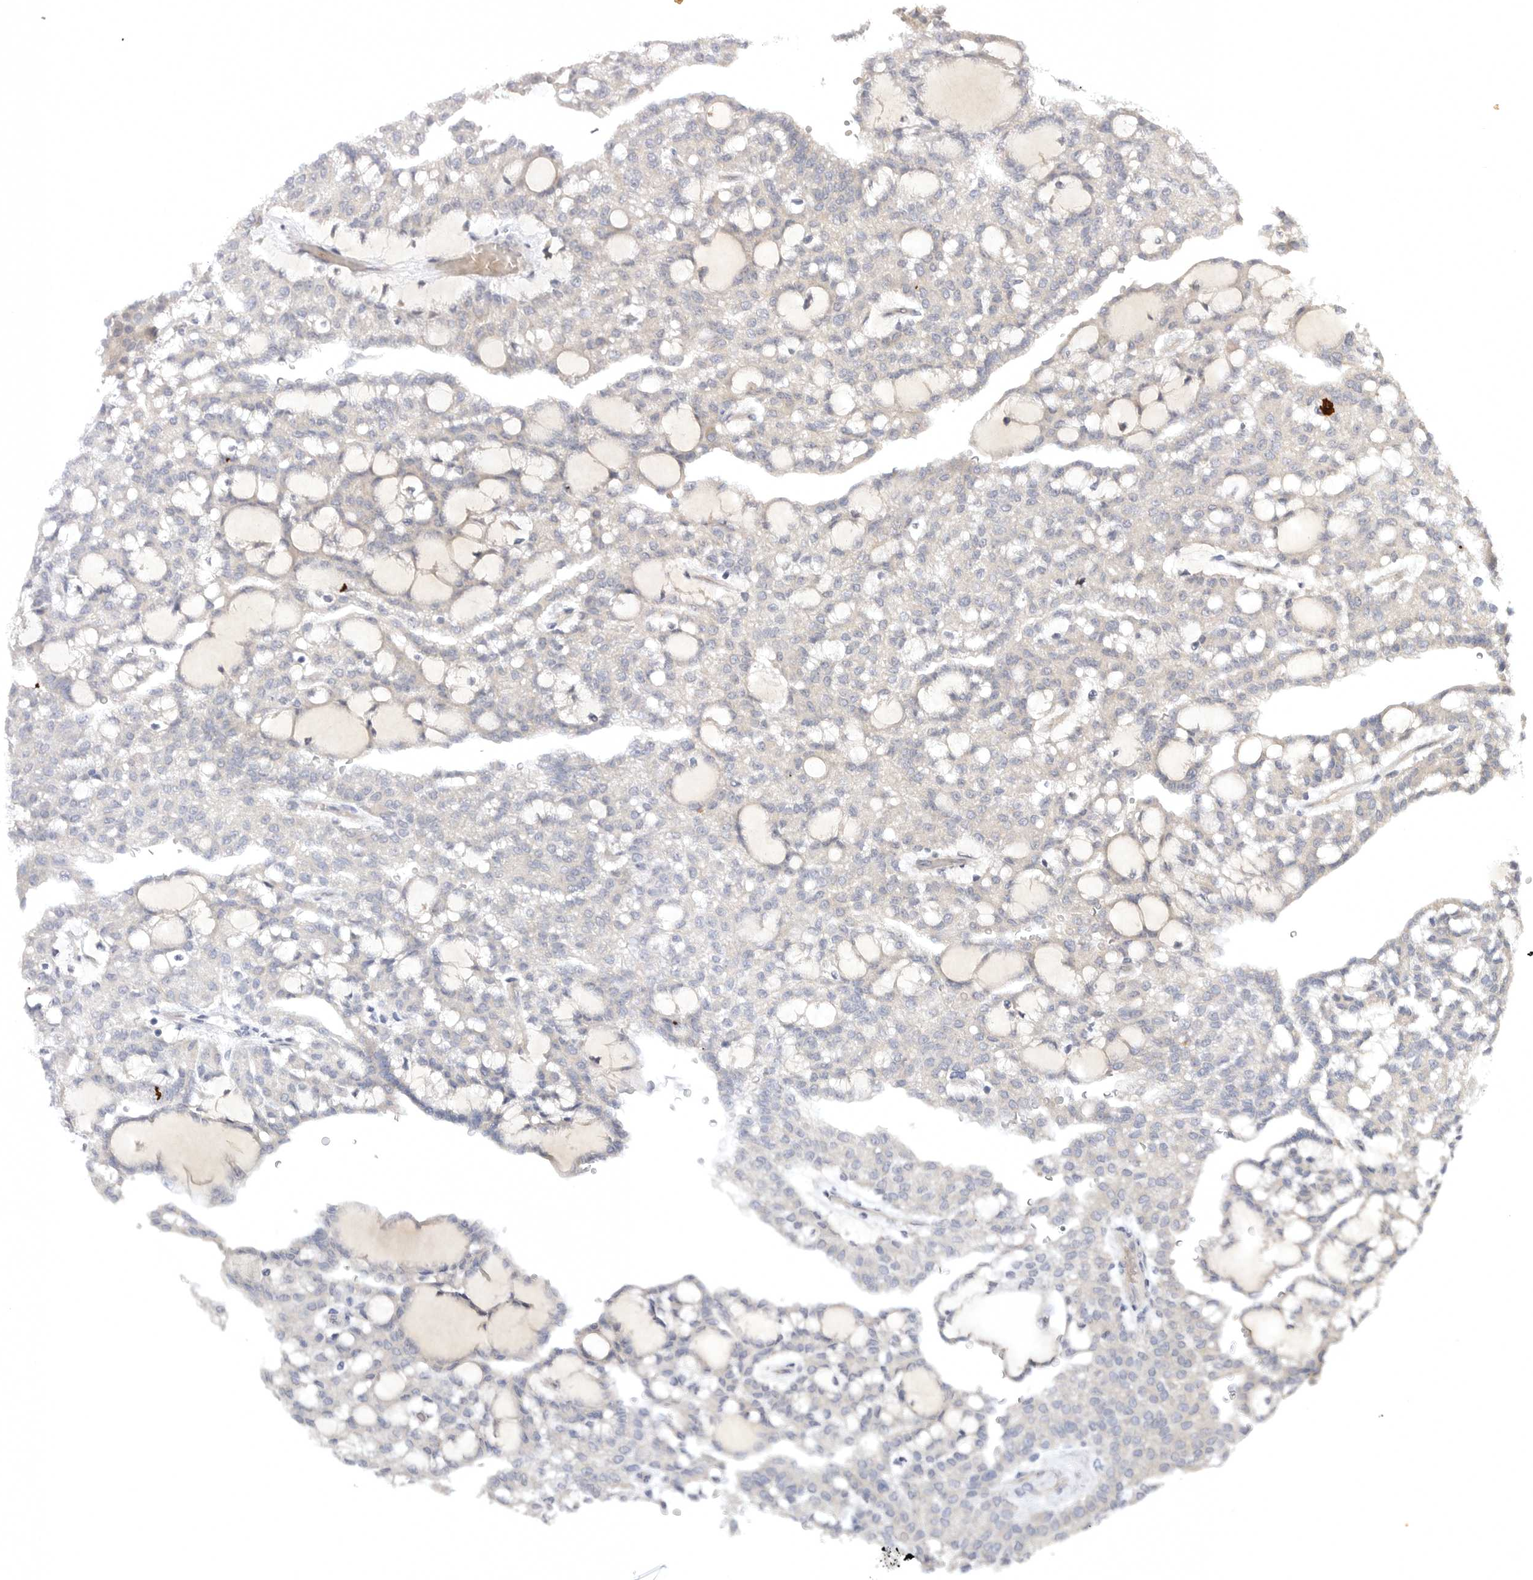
{"staining": {"intensity": "negative", "quantity": "none", "location": "none"}, "tissue": "renal cancer", "cell_type": "Tumor cells", "image_type": "cancer", "snomed": [{"axis": "morphology", "description": "Adenocarcinoma, NOS"}, {"axis": "topography", "description": "Kidney"}], "caption": "A micrograph of human renal cancer (adenocarcinoma) is negative for staining in tumor cells.", "gene": "PTPDC1", "patient": {"sex": "male", "age": 63}}